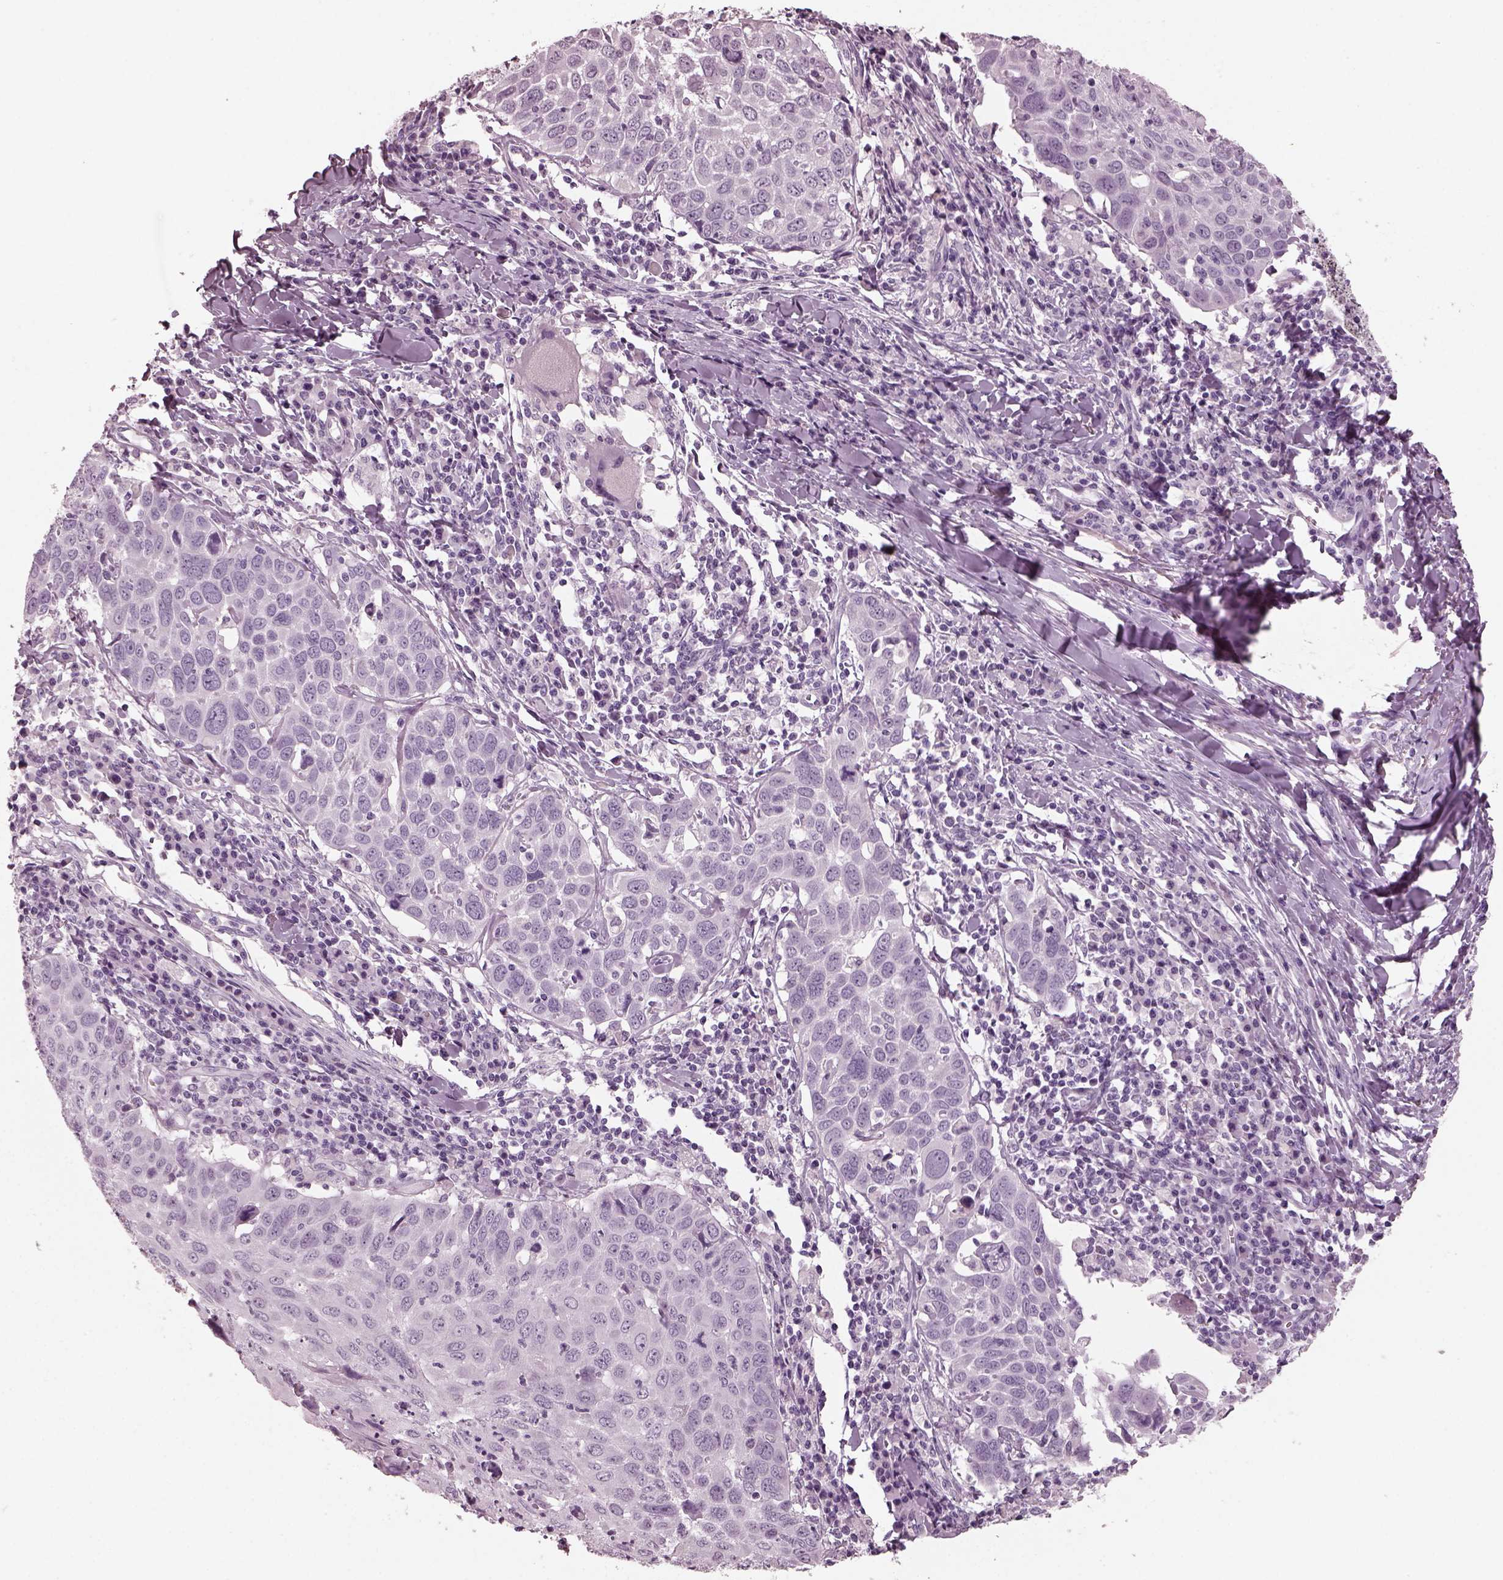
{"staining": {"intensity": "negative", "quantity": "none", "location": "none"}, "tissue": "lung cancer", "cell_type": "Tumor cells", "image_type": "cancer", "snomed": [{"axis": "morphology", "description": "Squamous cell carcinoma, NOS"}, {"axis": "topography", "description": "Lung"}], "caption": "A high-resolution image shows immunohistochemistry staining of lung cancer, which exhibits no significant positivity in tumor cells. (Immunohistochemistry (ihc), brightfield microscopy, high magnification).", "gene": "RCVRN", "patient": {"sex": "male", "age": 57}}